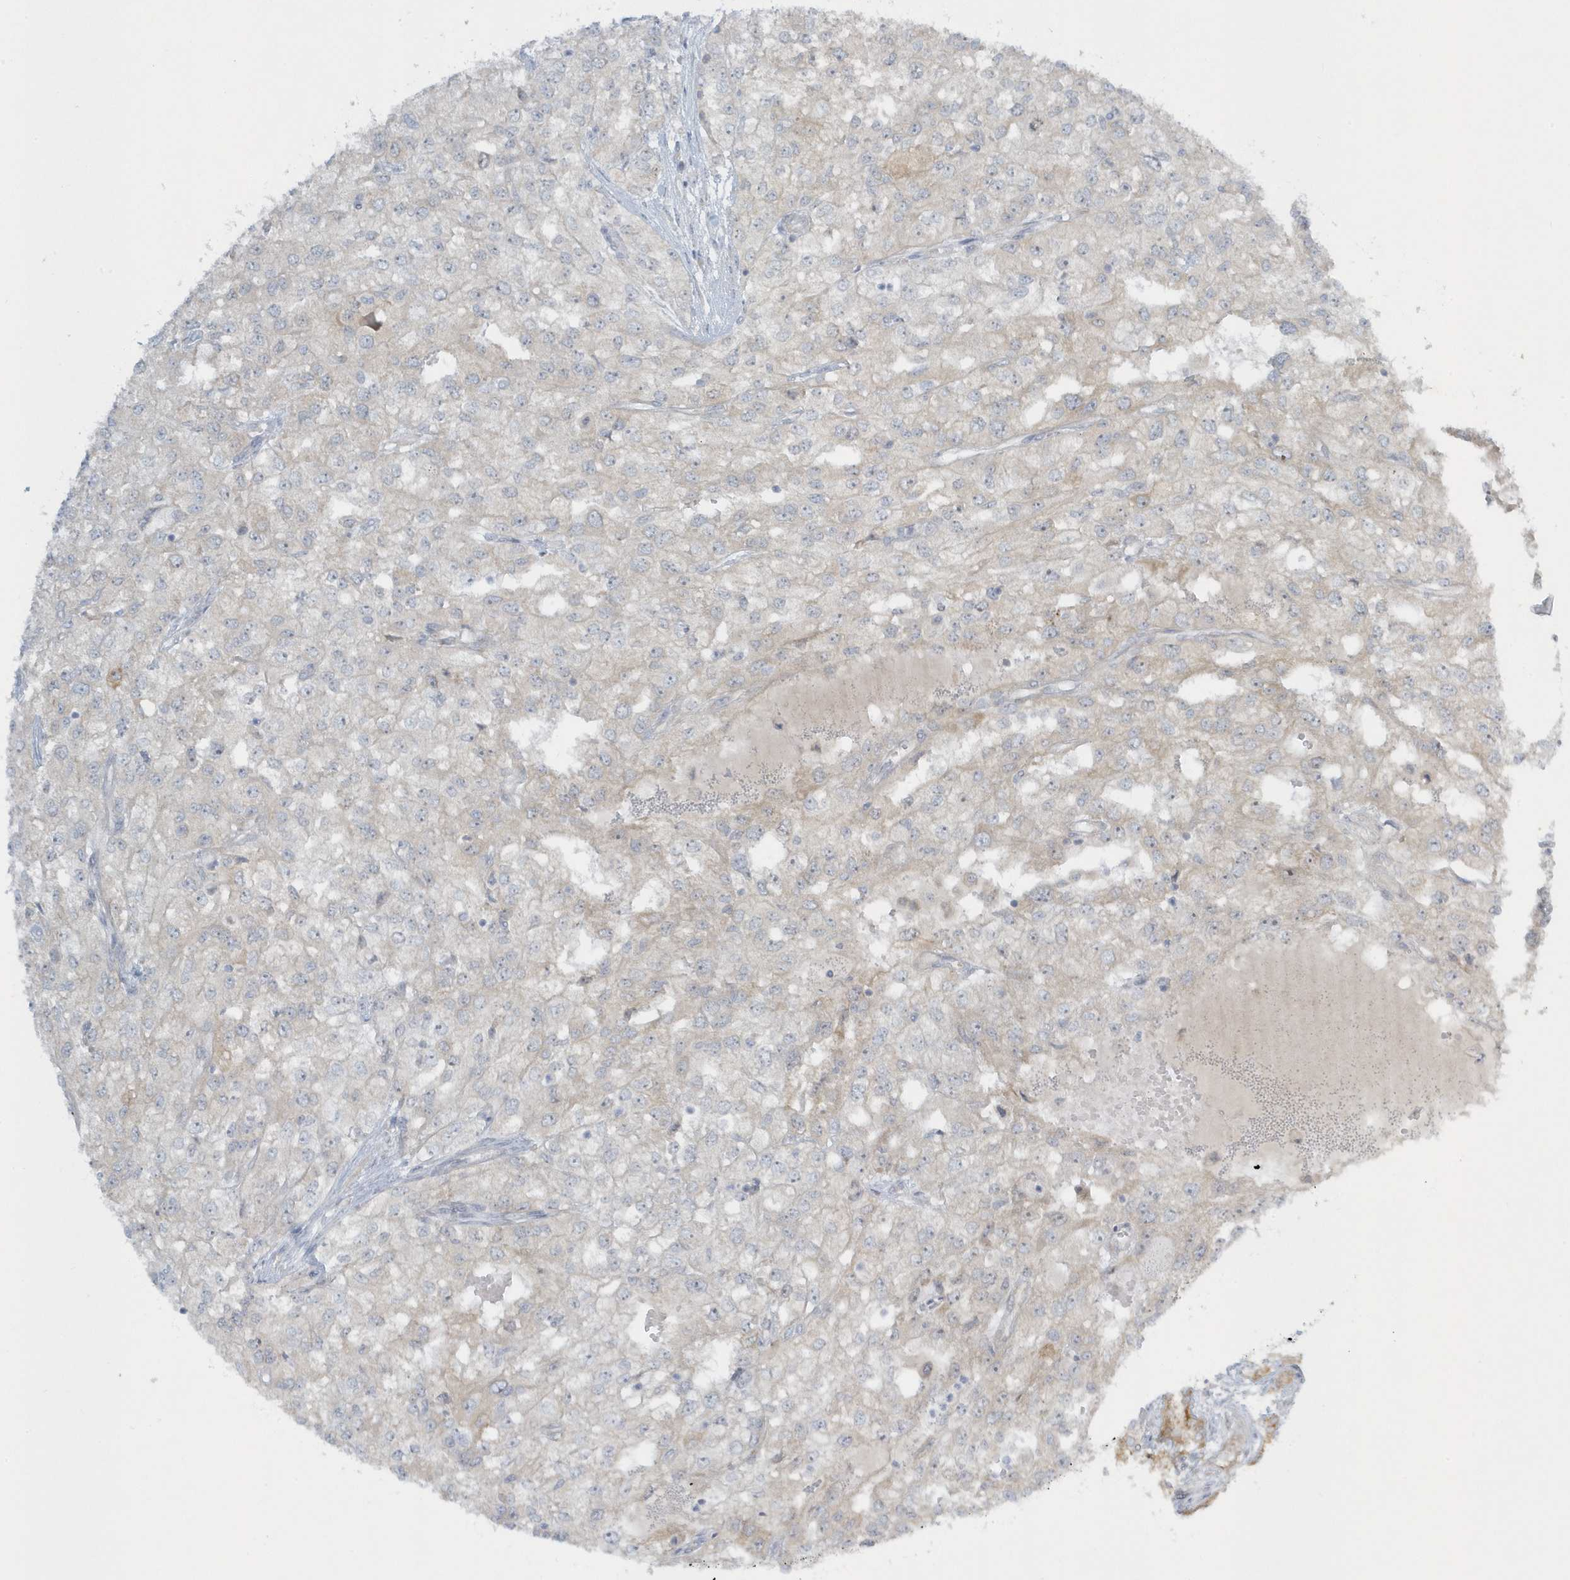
{"staining": {"intensity": "weak", "quantity": "<25%", "location": "cytoplasmic/membranous"}, "tissue": "renal cancer", "cell_type": "Tumor cells", "image_type": "cancer", "snomed": [{"axis": "morphology", "description": "Adenocarcinoma, NOS"}, {"axis": "topography", "description": "Kidney"}], "caption": "IHC image of human renal cancer stained for a protein (brown), which displays no positivity in tumor cells.", "gene": "SCN3A", "patient": {"sex": "female", "age": 54}}